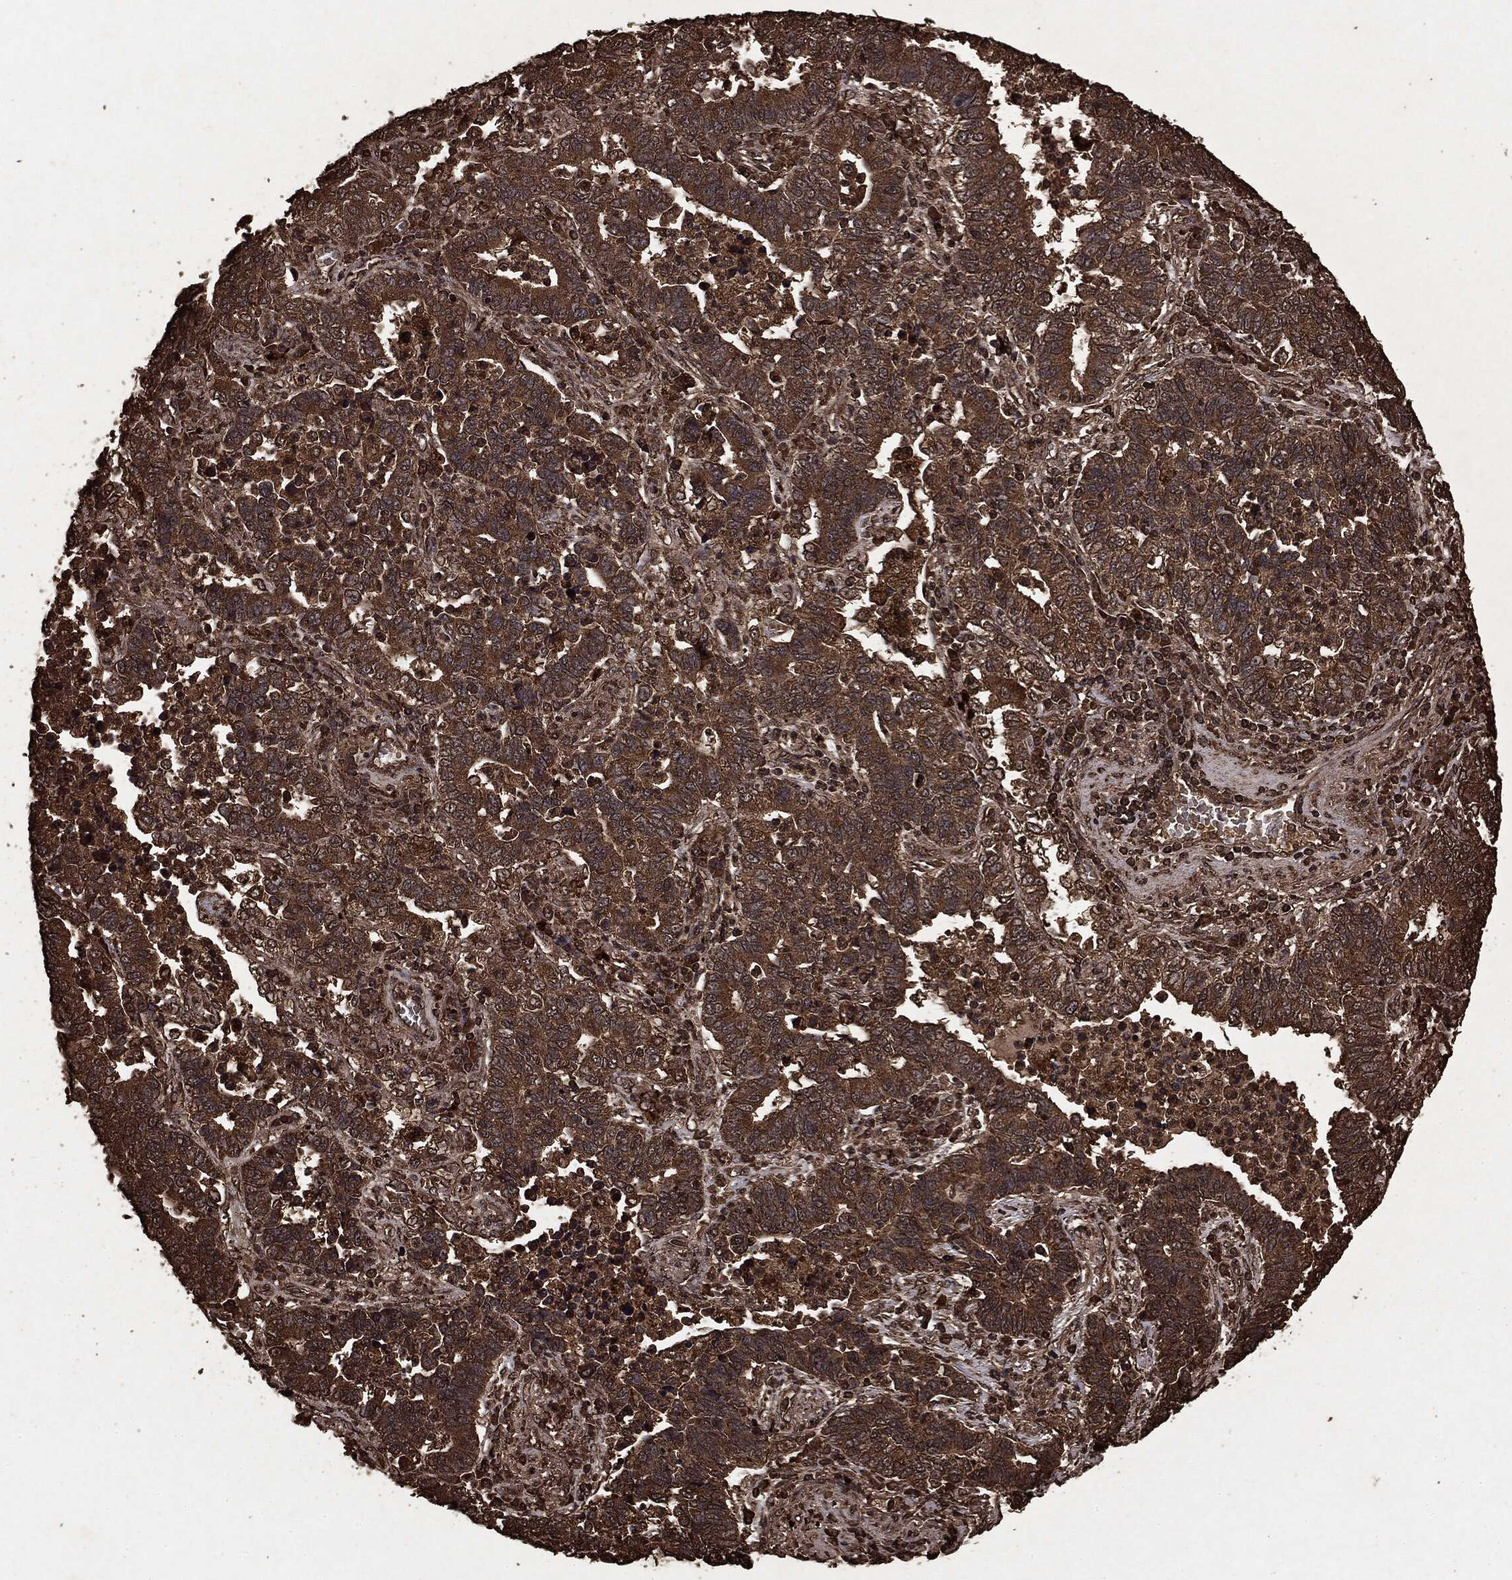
{"staining": {"intensity": "strong", "quantity": ">75%", "location": "cytoplasmic/membranous"}, "tissue": "lung cancer", "cell_type": "Tumor cells", "image_type": "cancer", "snomed": [{"axis": "morphology", "description": "Adenocarcinoma, NOS"}, {"axis": "topography", "description": "Lung"}], "caption": "The immunohistochemical stain shows strong cytoplasmic/membranous staining in tumor cells of lung cancer tissue. (Brightfield microscopy of DAB IHC at high magnification).", "gene": "ARAF", "patient": {"sex": "female", "age": 57}}